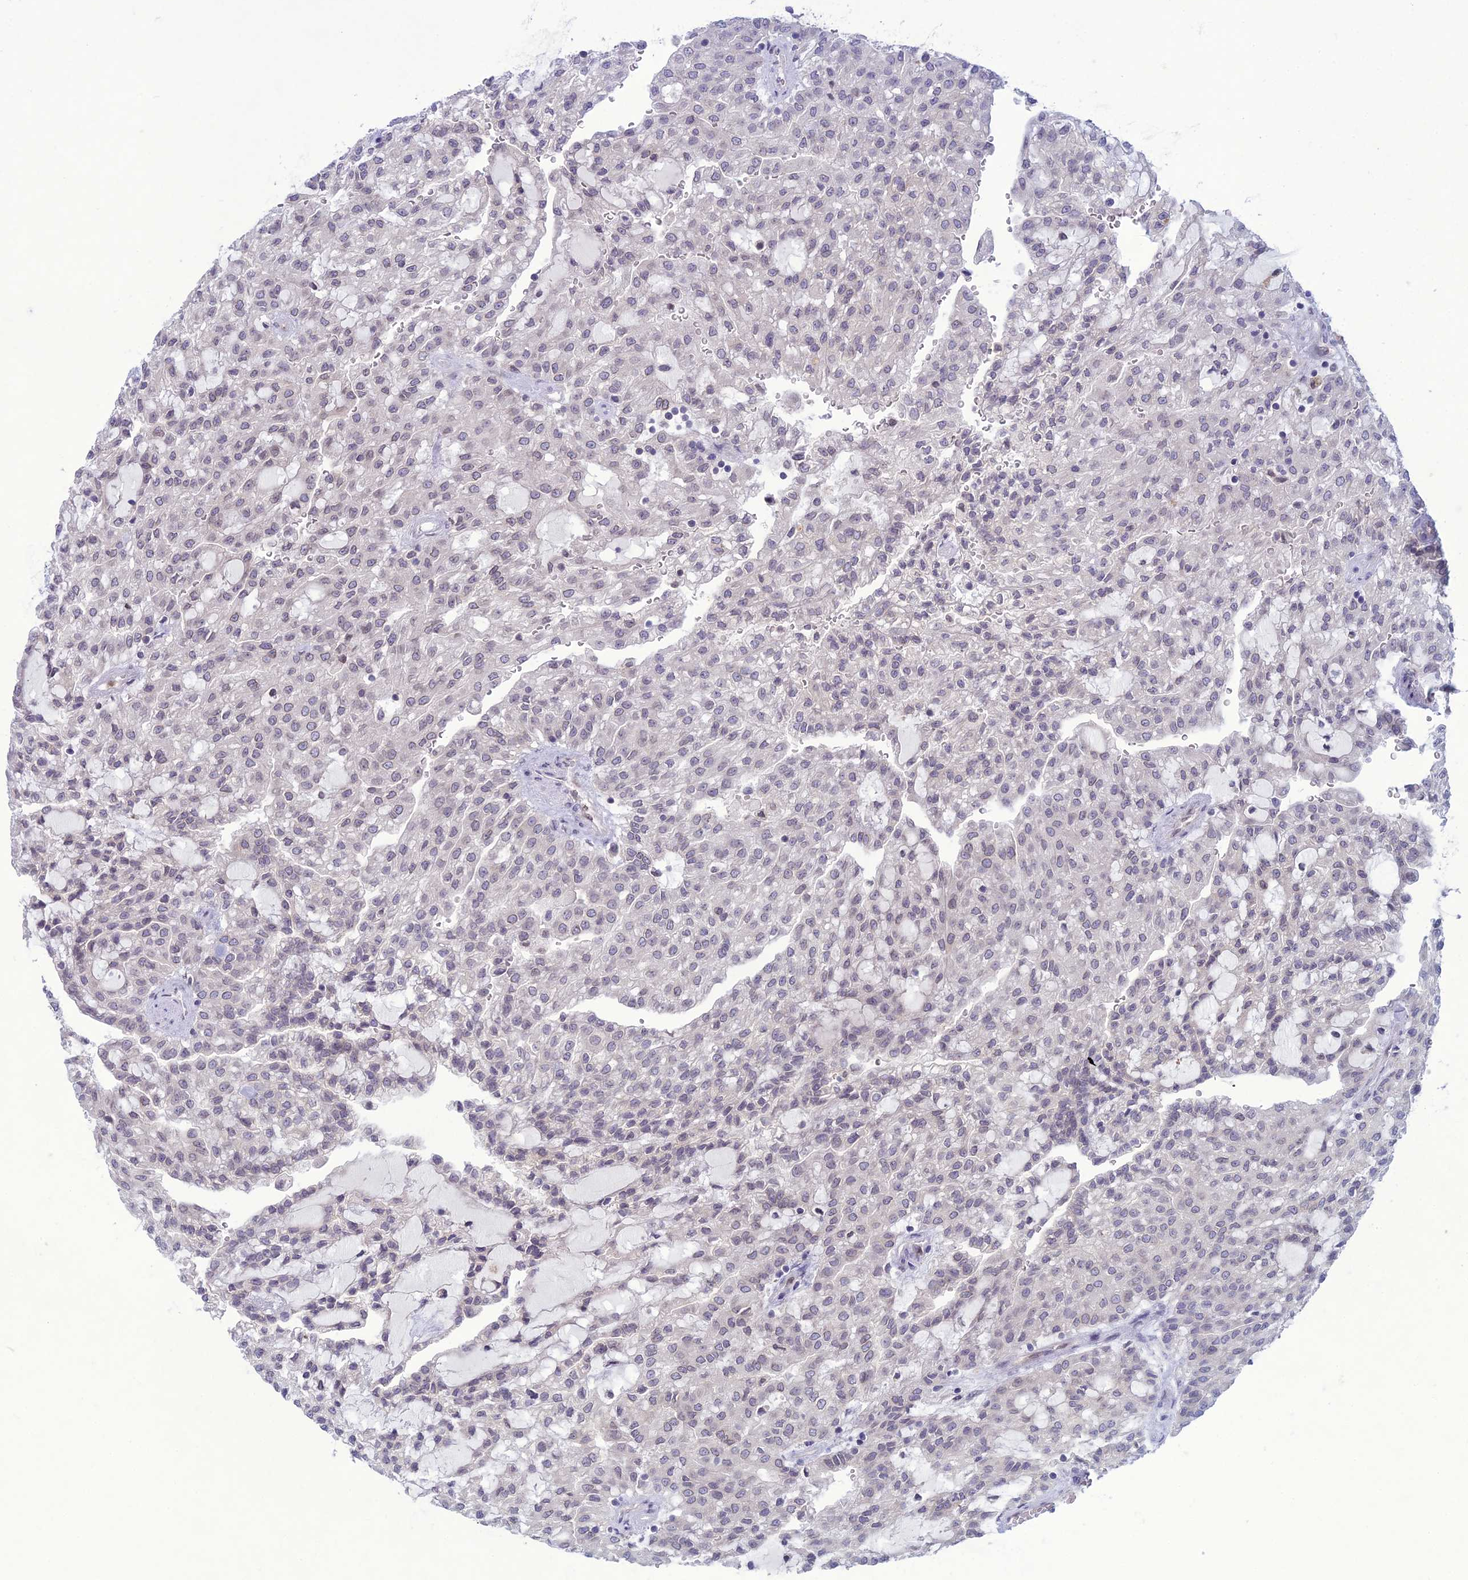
{"staining": {"intensity": "negative", "quantity": "none", "location": "none"}, "tissue": "renal cancer", "cell_type": "Tumor cells", "image_type": "cancer", "snomed": [{"axis": "morphology", "description": "Adenocarcinoma, NOS"}, {"axis": "topography", "description": "Kidney"}], "caption": "IHC of adenocarcinoma (renal) displays no staining in tumor cells.", "gene": "WDR46", "patient": {"sex": "male", "age": 63}}